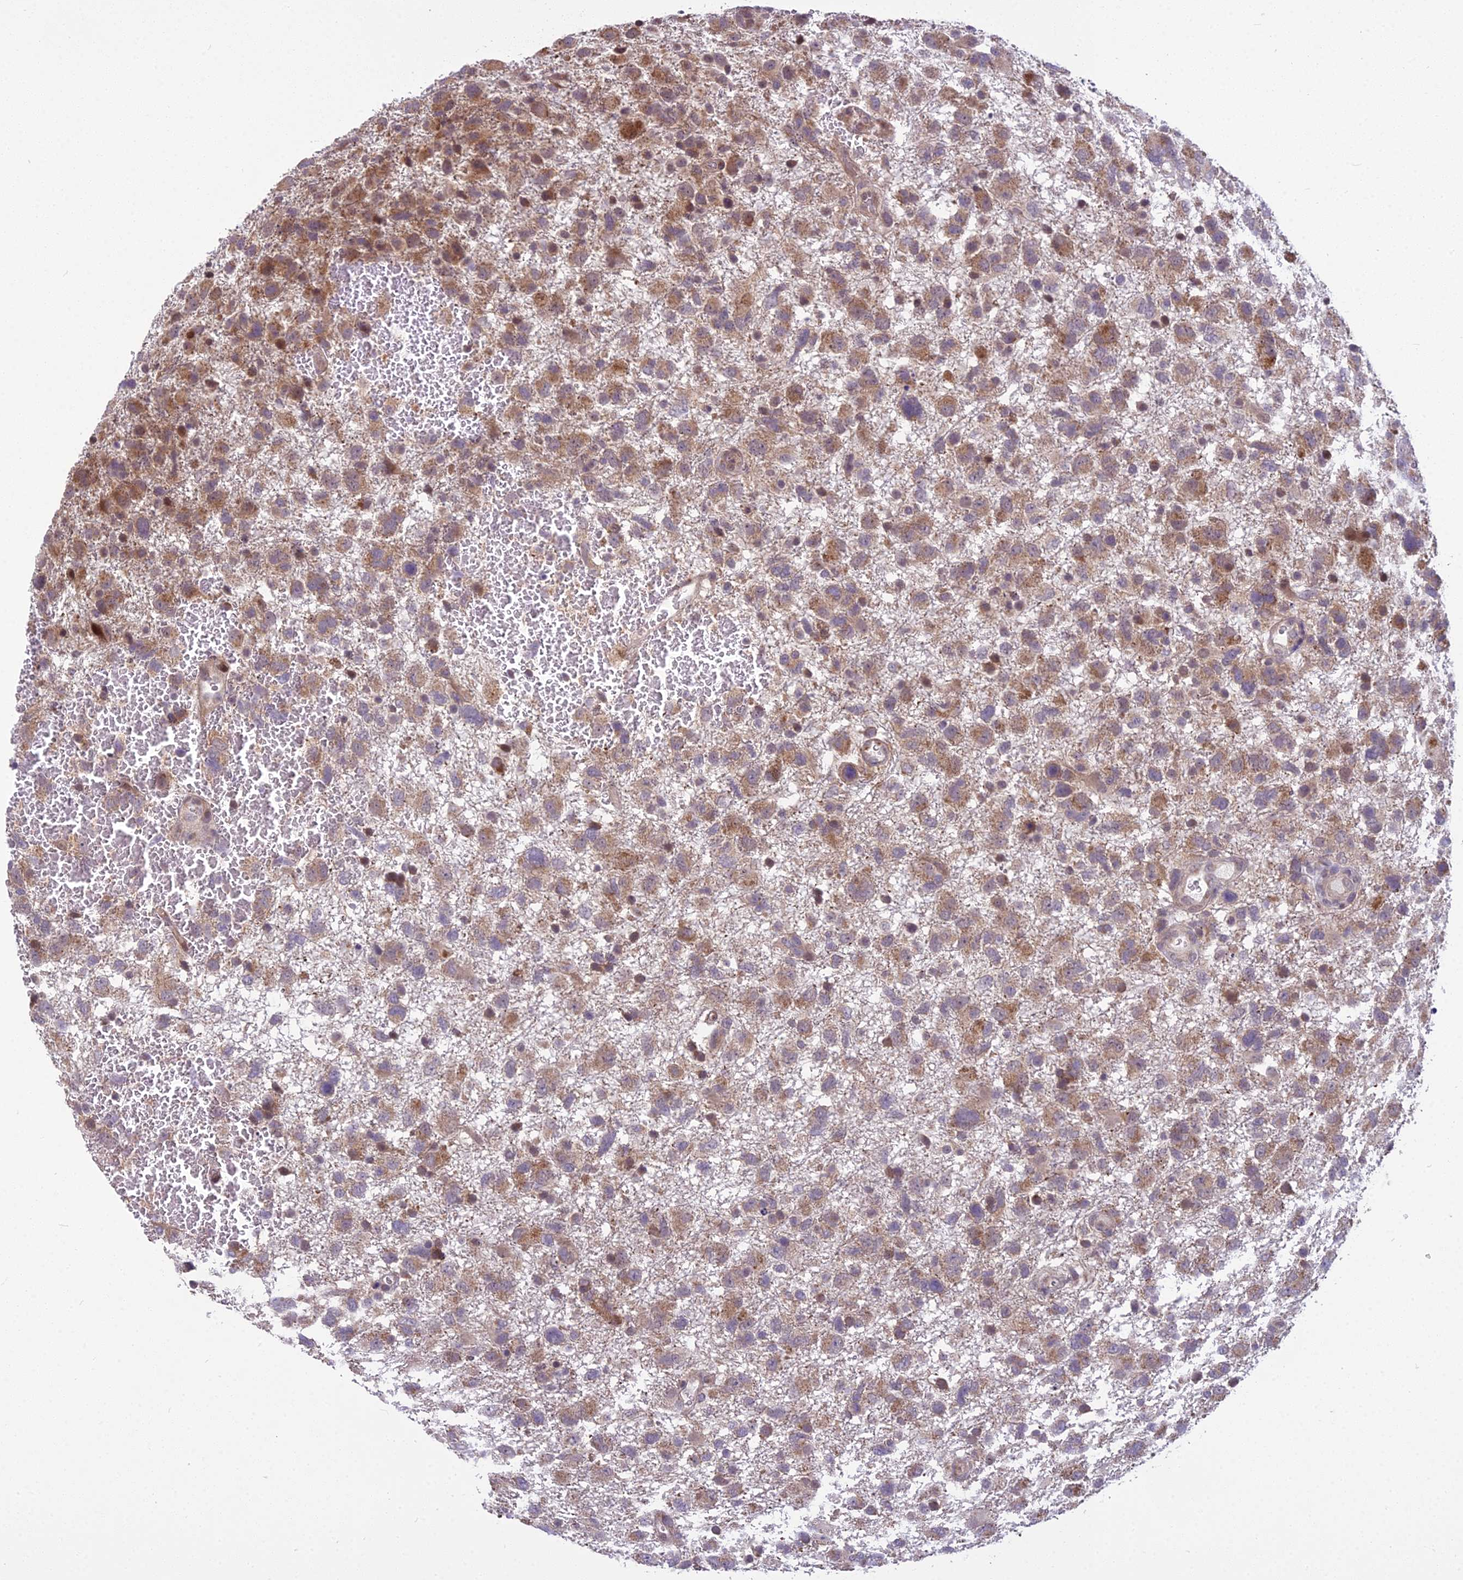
{"staining": {"intensity": "moderate", "quantity": ">75%", "location": "cytoplasmic/membranous"}, "tissue": "glioma", "cell_type": "Tumor cells", "image_type": "cancer", "snomed": [{"axis": "morphology", "description": "Glioma, malignant, High grade"}, {"axis": "topography", "description": "Brain"}], "caption": "Immunohistochemistry (IHC) staining of glioma, which reveals medium levels of moderate cytoplasmic/membranous expression in about >75% of tumor cells indicating moderate cytoplasmic/membranous protein staining. The staining was performed using DAB (3,3'-diaminobenzidine) (brown) for protein detection and nuclei were counterstained in hematoxylin (blue).", "gene": "AP1M1", "patient": {"sex": "male", "age": 61}}